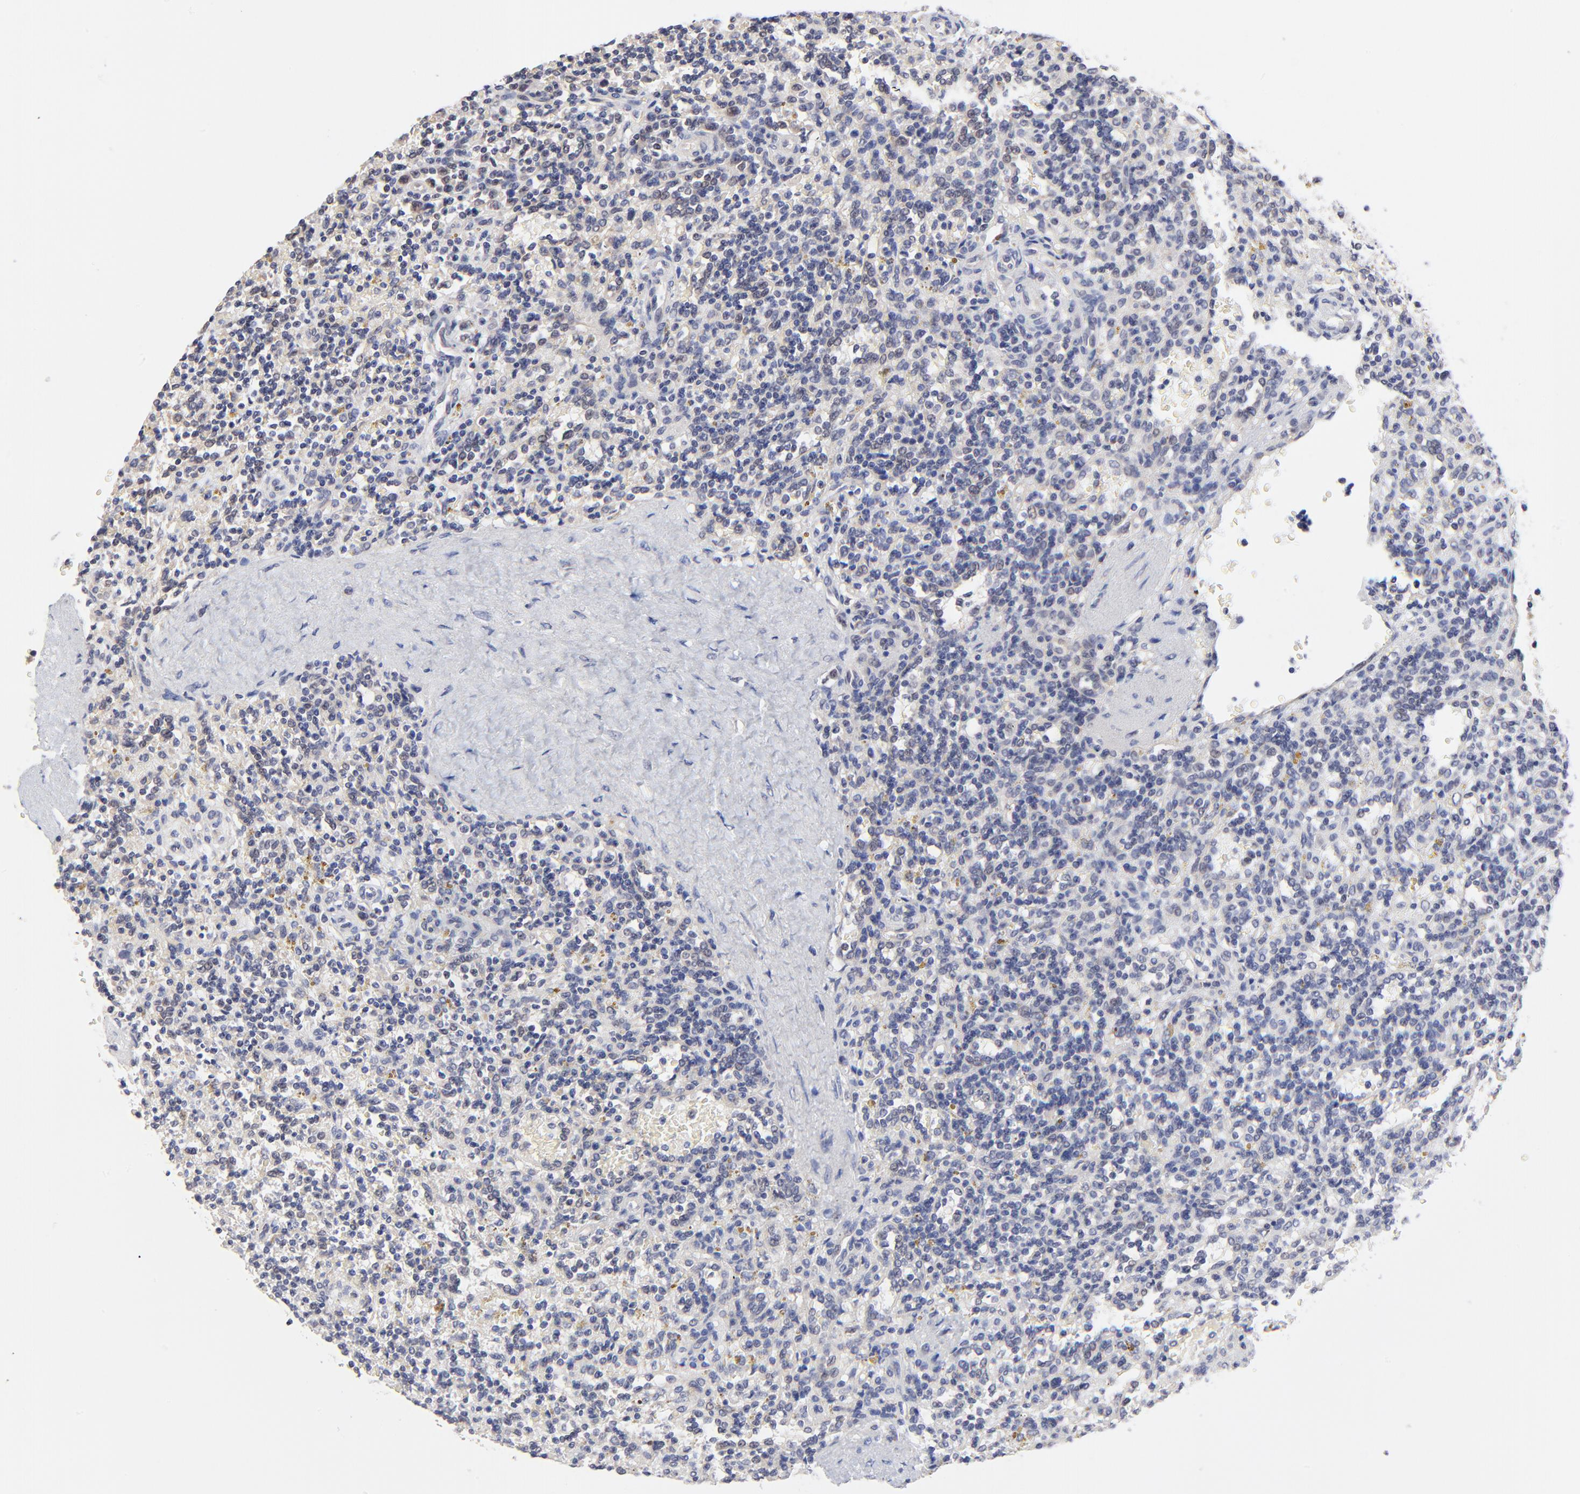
{"staining": {"intensity": "weak", "quantity": "<25%", "location": "cytoplasmic/membranous"}, "tissue": "lymphoma", "cell_type": "Tumor cells", "image_type": "cancer", "snomed": [{"axis": "morphology", "description": "Malignant lymphoma, non-Hodgkin's type, Low grade"}, {"axis": "topography", "description": "Spleen"}], "caption": "Protein analysis of low-grade malignant lymphoma, non-Hodgkin's type reveals no significant expression in tumor cells.", "gene": "FBXO8", "patient": {"sex": "male", "age": 67}}